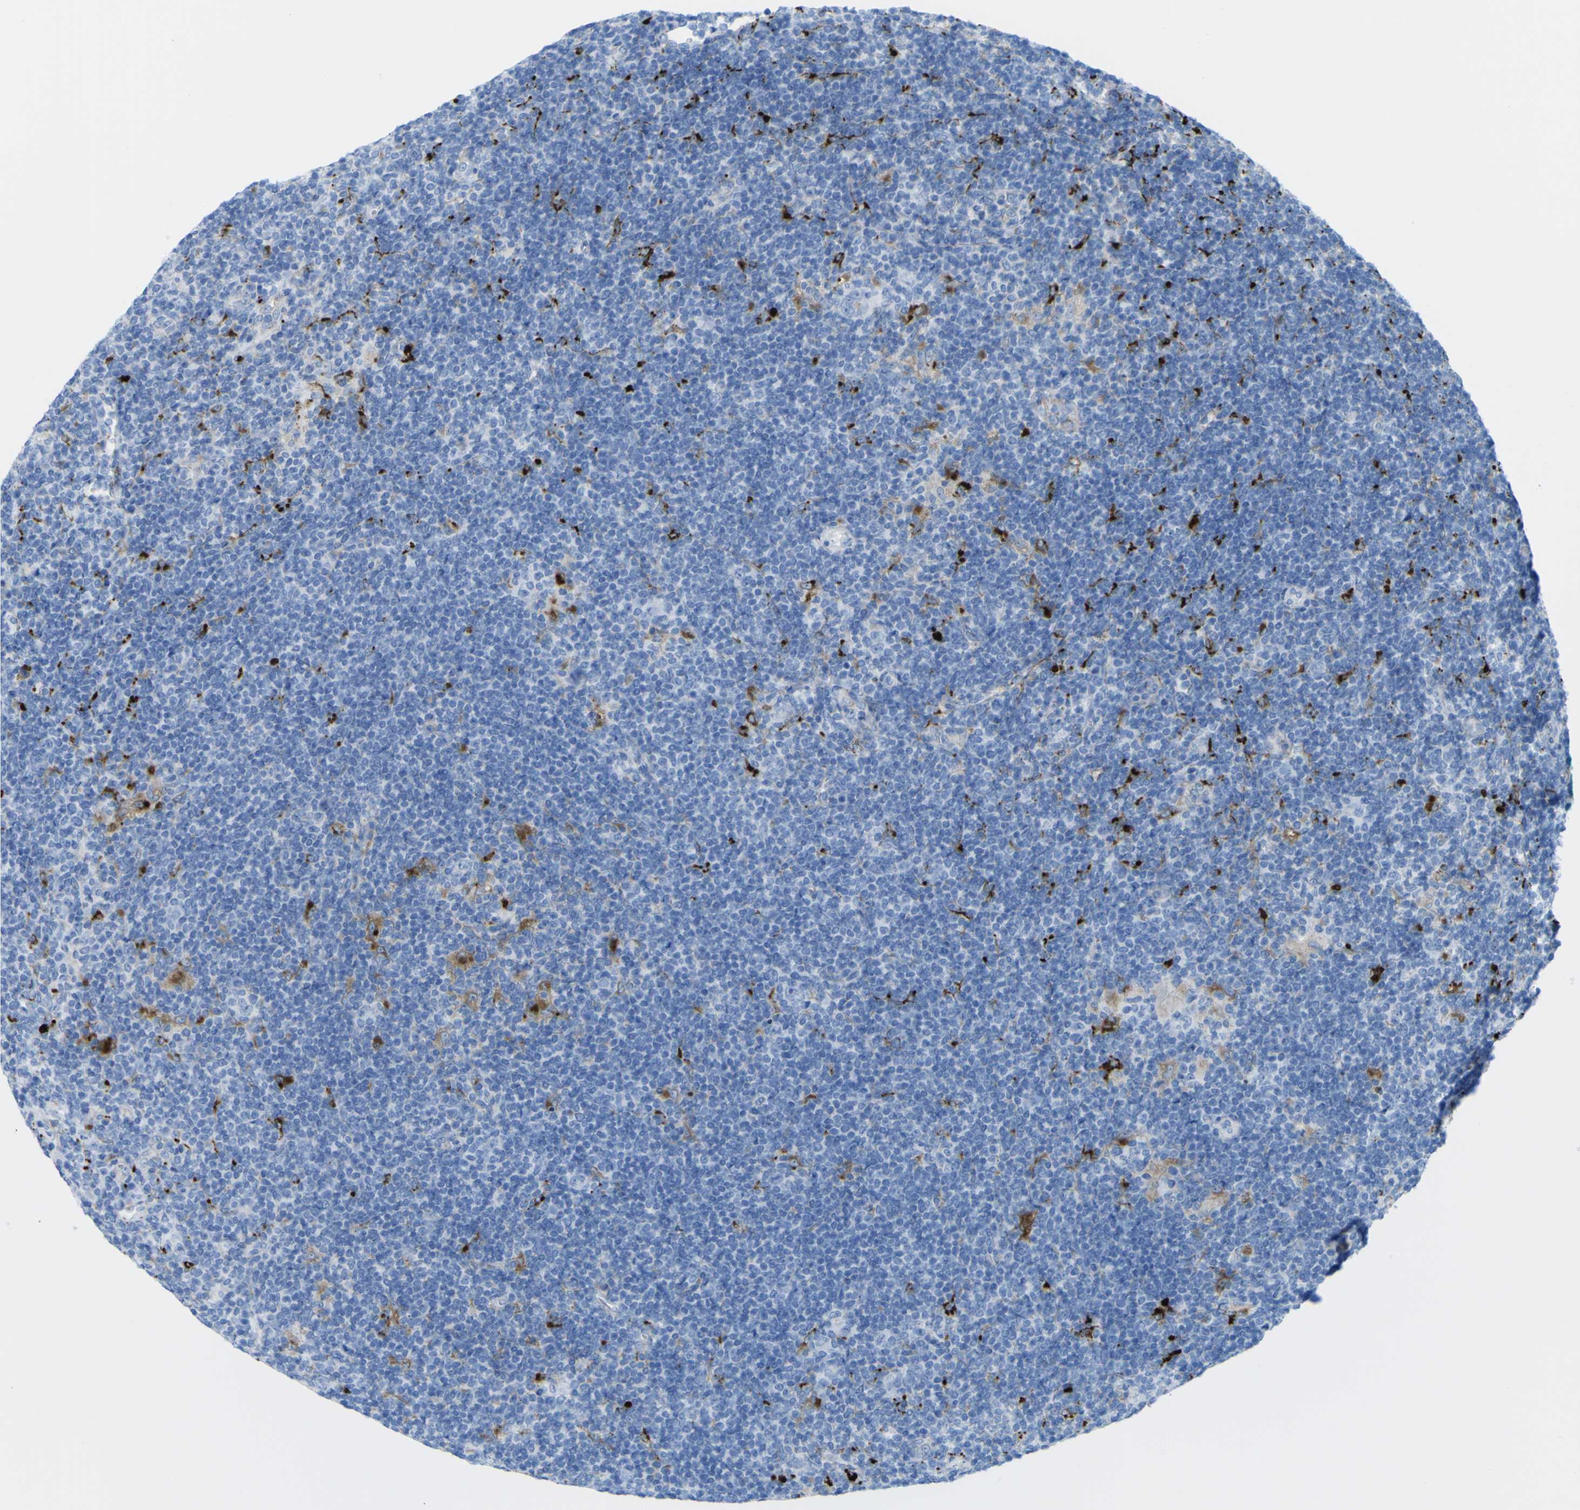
{"staining": {"intensity": "negative", "quantity": "none", "location": "none"}, "tissue": "lymphoma", "cell_type": "Tumor cells", "image_type": "cancer", "snomed": [{"axis": "morphology", "description": "Hodgkin's disease, NOS"}, {"axis": "topography", "description": "Lymph node"}], "caption": "Hodgkin's disease stained for a protein using immunohistochemistry shows no staining tumor cells.", "gene": "PLD3", "patient": {"sex": "female", "age": 57}}